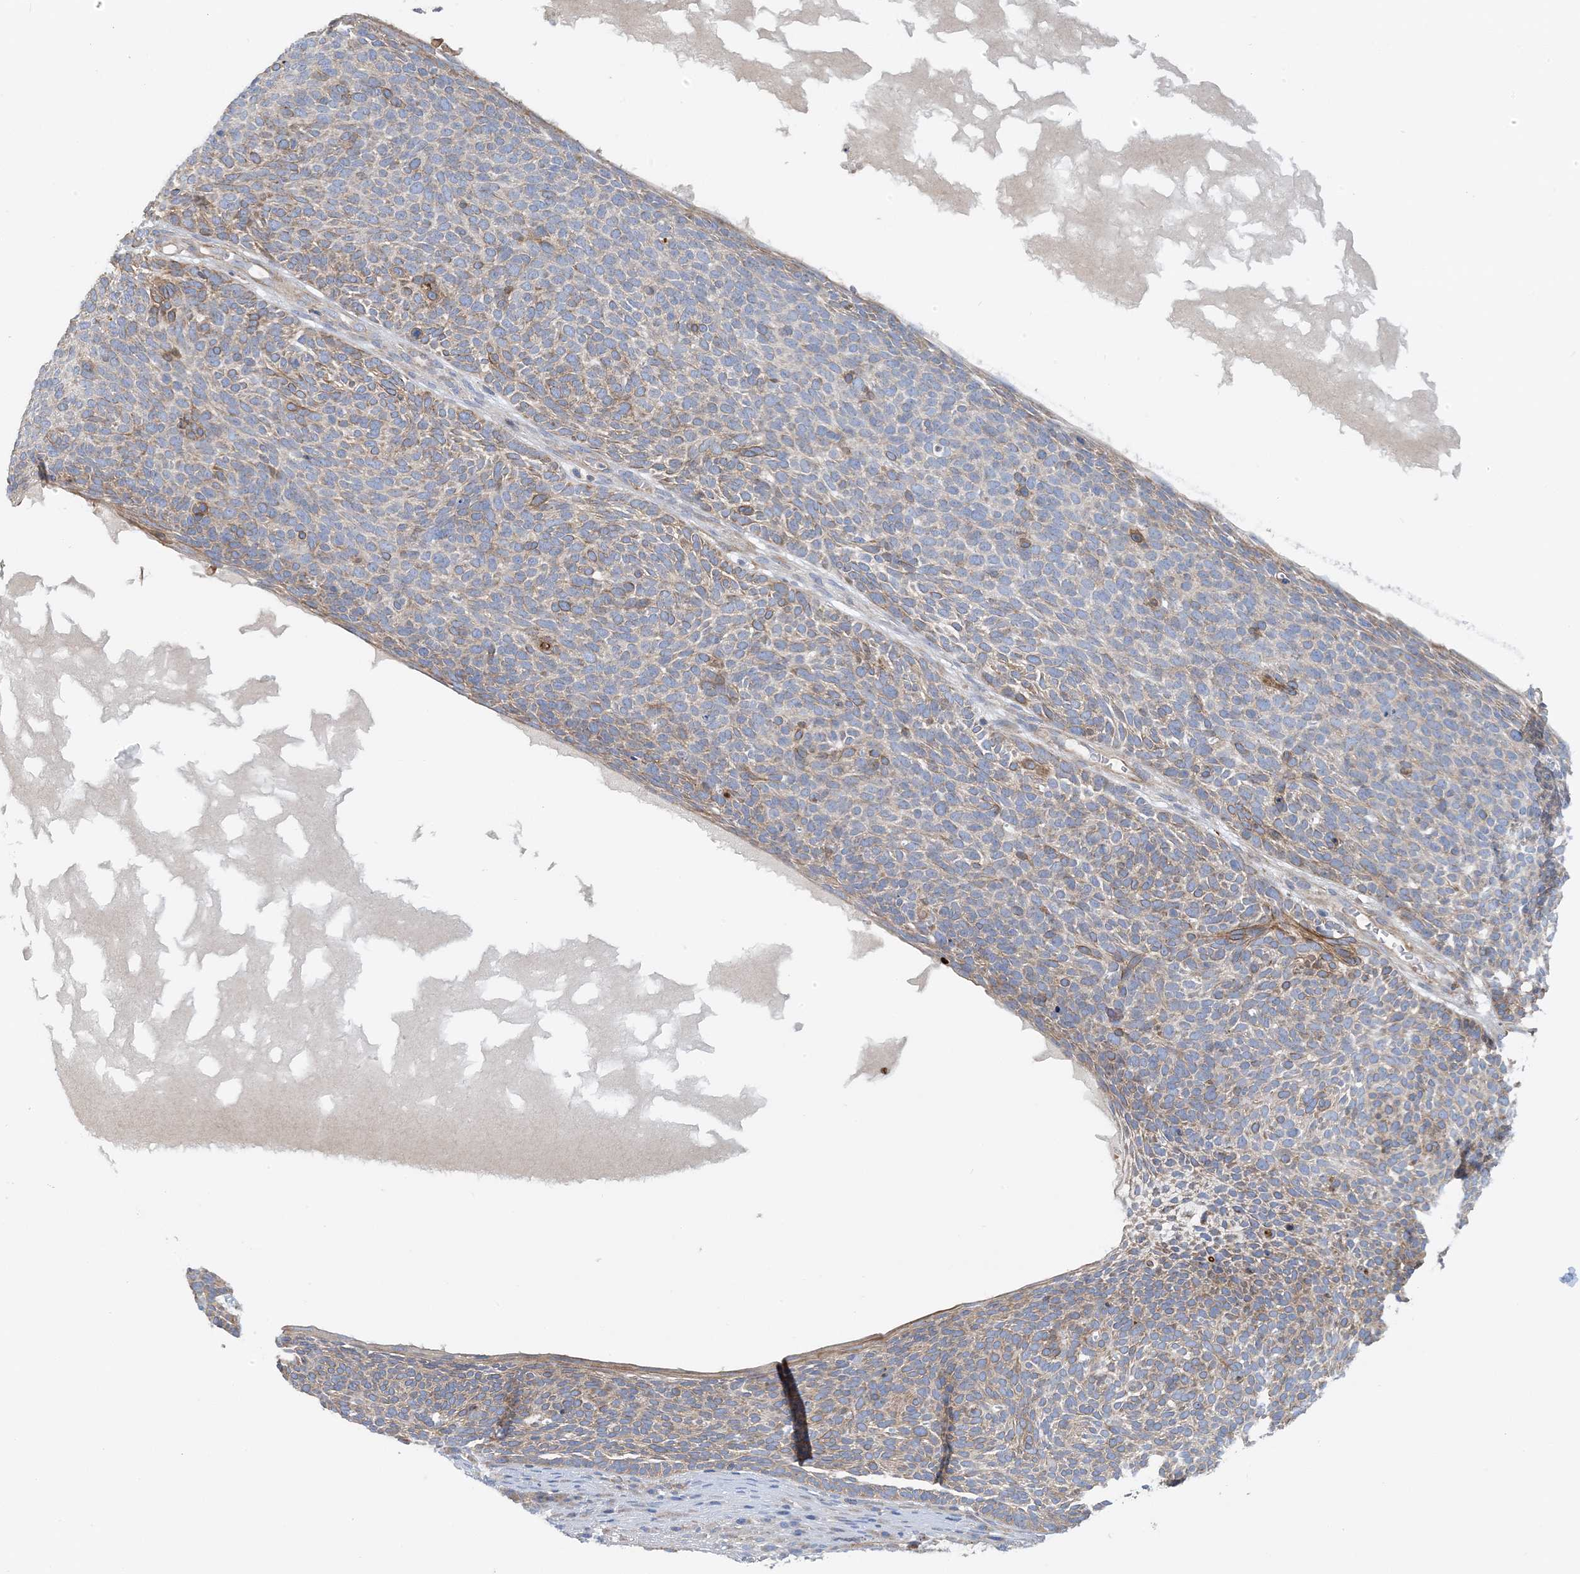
{"staining": {"intensity": "moderate", "quantity": "25%-75%", "location": "cytoplasmic/membranous"}, "tissue": "skin cancer", "cell_type": "Tumor cells", "image_type": "cancer", "snomed": [{"axis": "morphology", "description": "Squamous cell carcinoma, NOS"}, {"axis": "topography", "description": "Skin"}], "caption": "Protein expression analysis of squamous cell carcinoma (skin) demonstrates moderate cytoplasmic/membranous staining in approximately 25%-75% of tumor cells.", "gene": "CALHM5", "patient": {"sex": "female", "age": 90}}